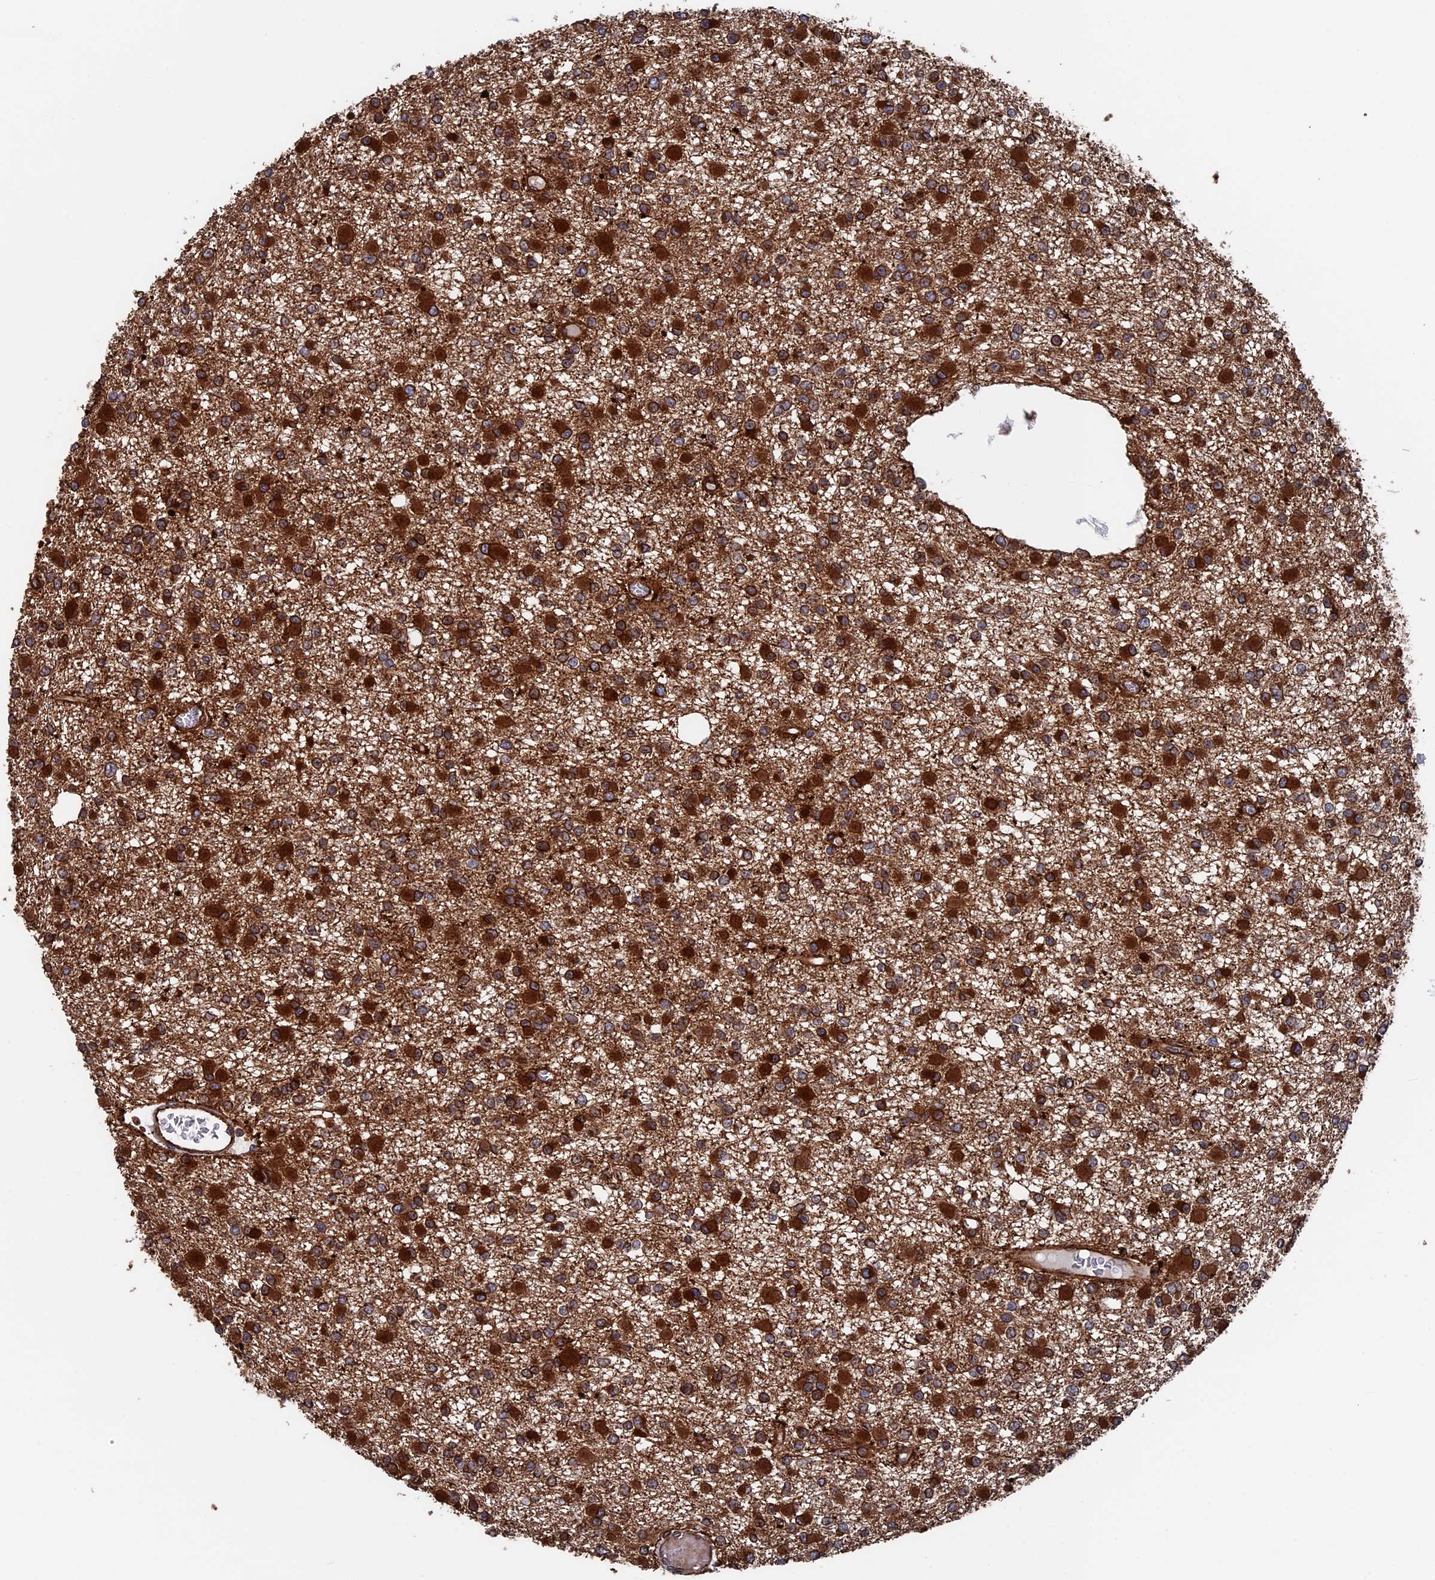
{"staining": {"intensity": "strong", "quantity": ">75%", "location": "cytoplasmic/membranous"}, "tissue": "glioma", "cell_type": "Tumor cells", "image_type": "cancer", "snomed": [{"axis": "morphology", "description": "Glioma, malignant, Low grade"}, {"axis": "topography", "description": "Brain"}], "caption": "IHC (DAB (3,3'-diaminobenzidine)) staining of human malignant glioma (low-grade) displays strong cytoplasmic/membranous protein positivity in about >75% of tumor cells.", "gene": "RPUSD1", "patient": {"sex": "female", "age": 22}}